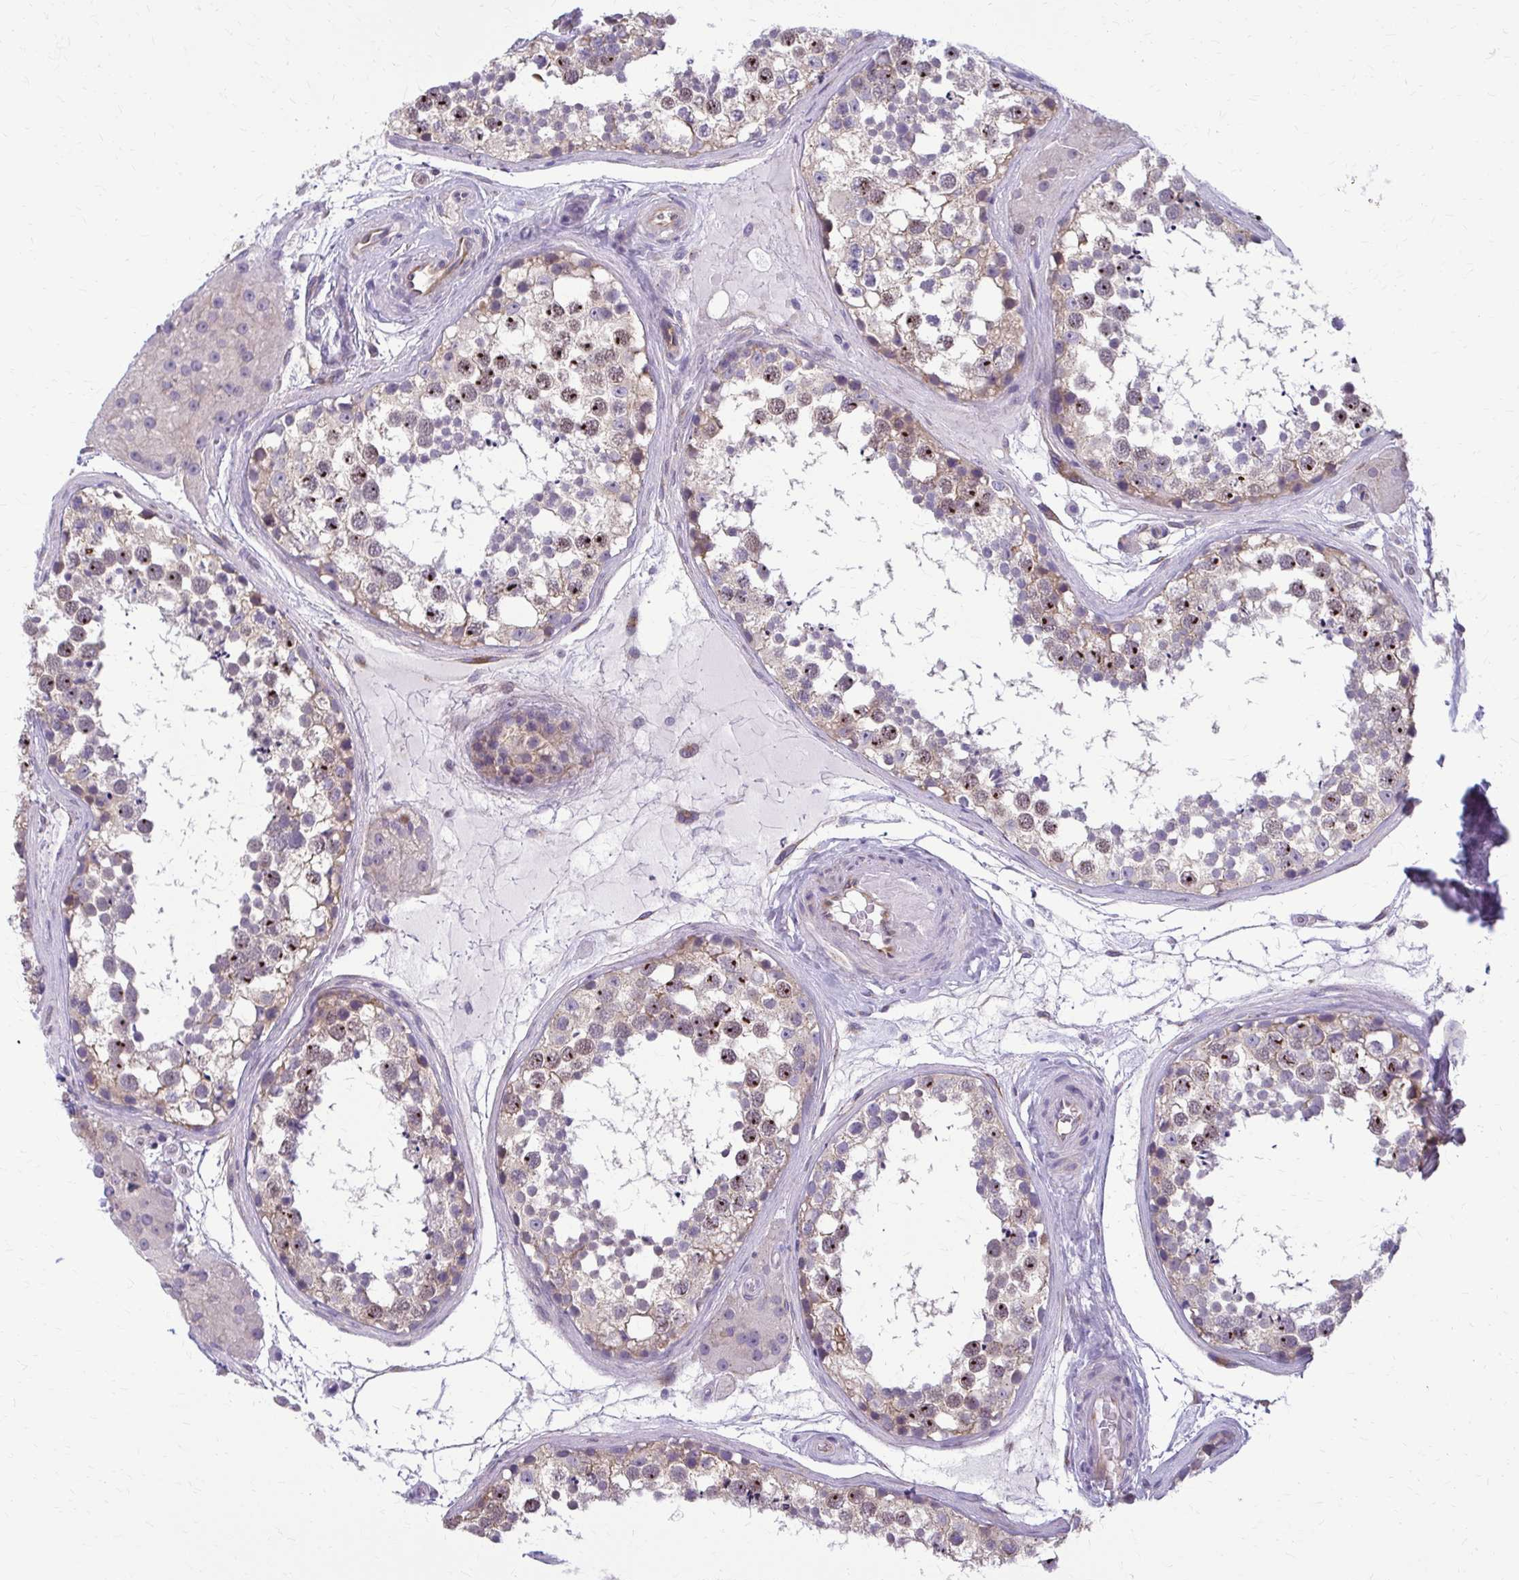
{"staining": {"intensity": "moderate", "quantity": ">75%", "location": "cytoplasmic/membranous,nuclear"}, "tissue": "testis", "cell_type": "Cells in seminiferous ducts", "image_type": "normal", "snomed": [{"axis": "morphology", "description": "Normal tissue, NOS"}, {"axis": "morphology", "description": "Seminoma, NOS"}, {"axis": "topography", "description": "Testis"}], "caption": "Cells in seminiferous ducts demonstrate medium levels of moderate cytoplasmic/membranous,nuclear staining in about >75% of cells in unremarkable testis.", "gene": "DEPP1", "patient": {"sex": "male", "age": 65}}